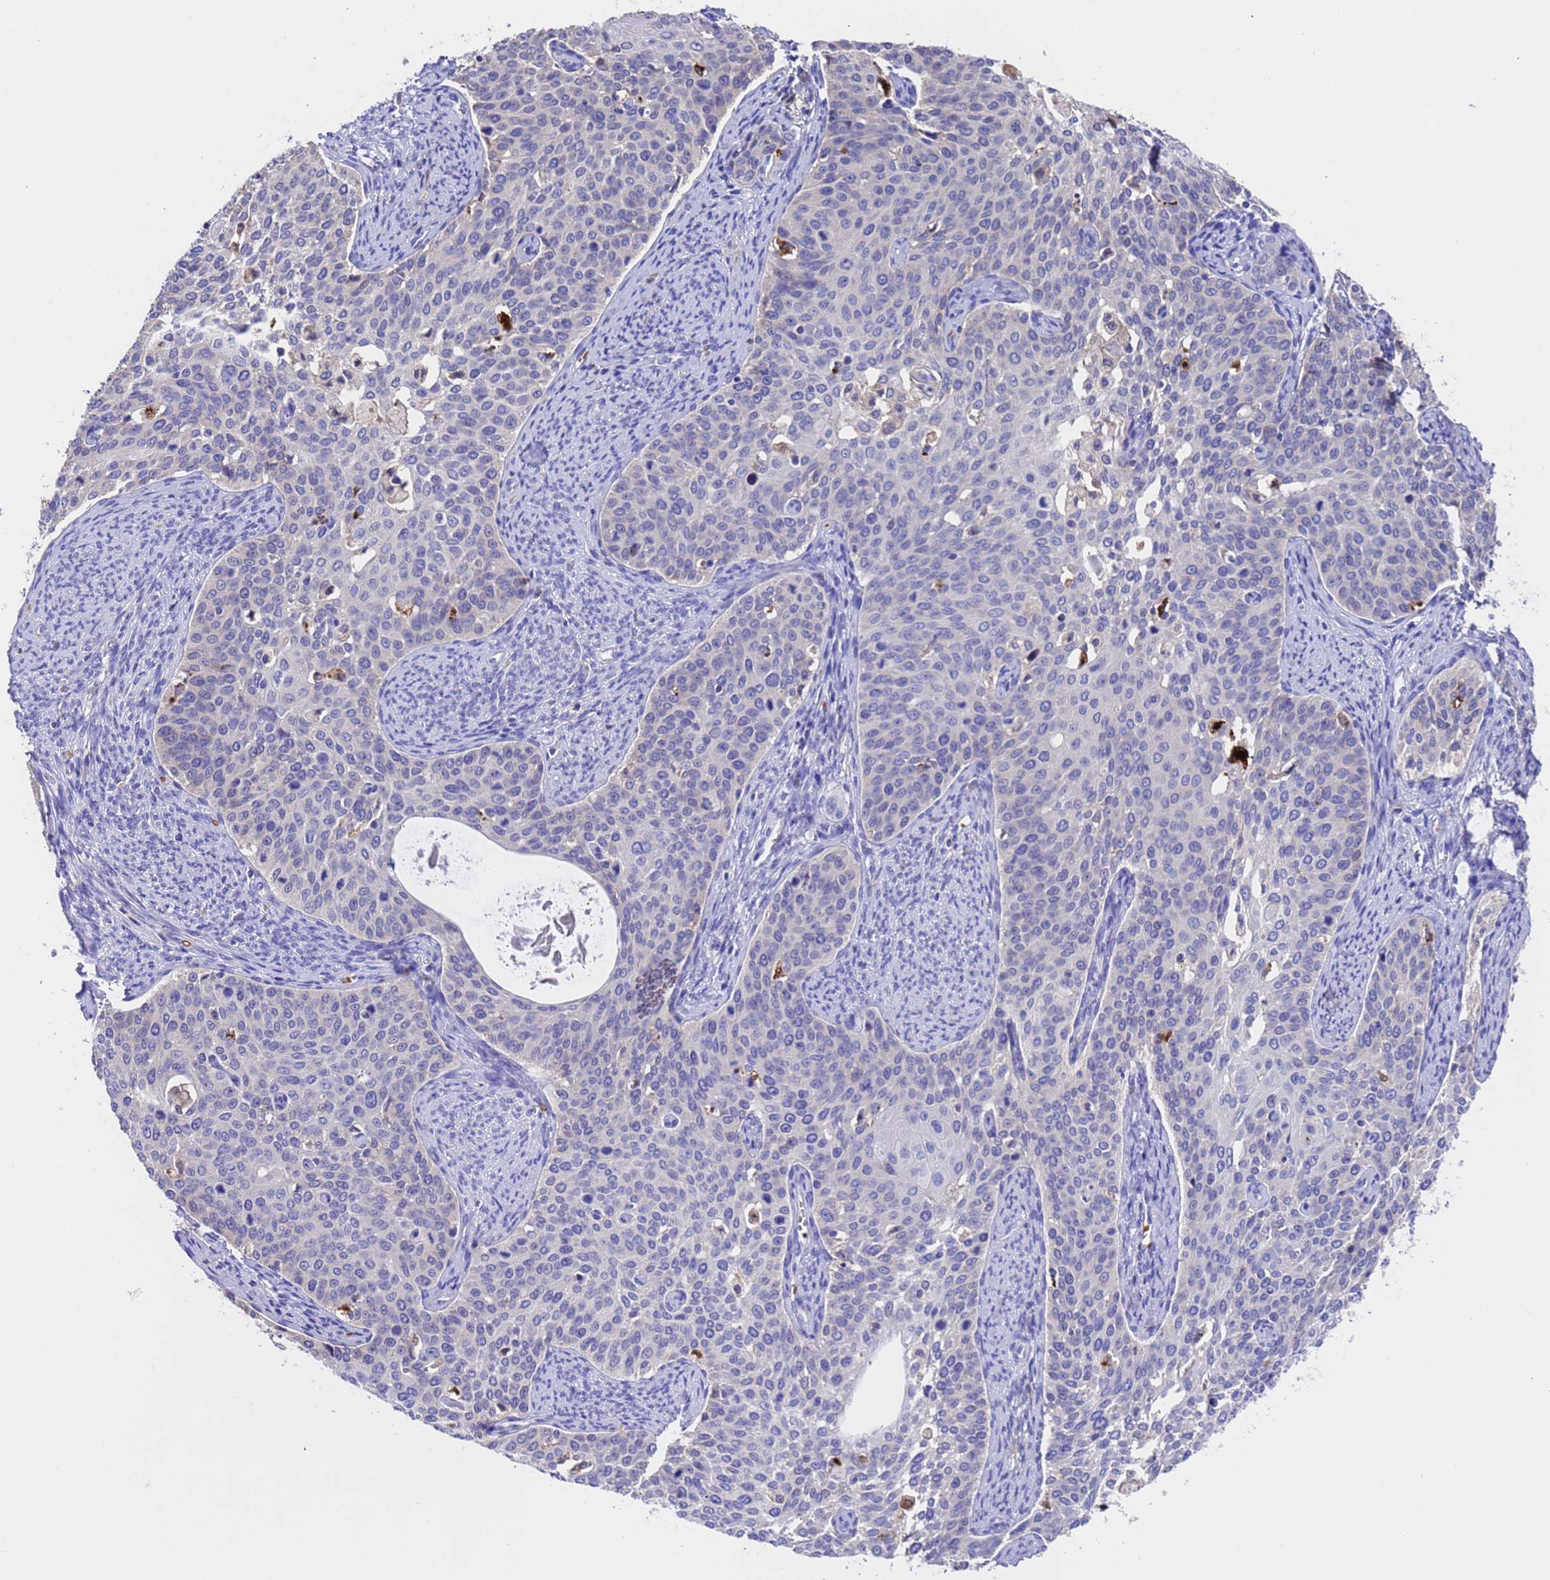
{"staining": {"intensity": "negative", "quantity": "none", "location": "none"}, "tissue": "cervical cancer", "cell_type": "Tumor cells", "image_type": "cancer", "snomed": [{"axis": "morphology", "description": "Squamous cell carcinoma, NOS"}, {"axis": "topography", "description": "Cervix"}], "caption": "Immunohistochemistry histopathology image of neoplastic tissue: cervical cancer (squamous cell carcinoma) stained with DAB demonstrates no significant protein positivity in tumor cells.", "gene": "ELP6", "patient": {"sex": "female", "age": 44}}